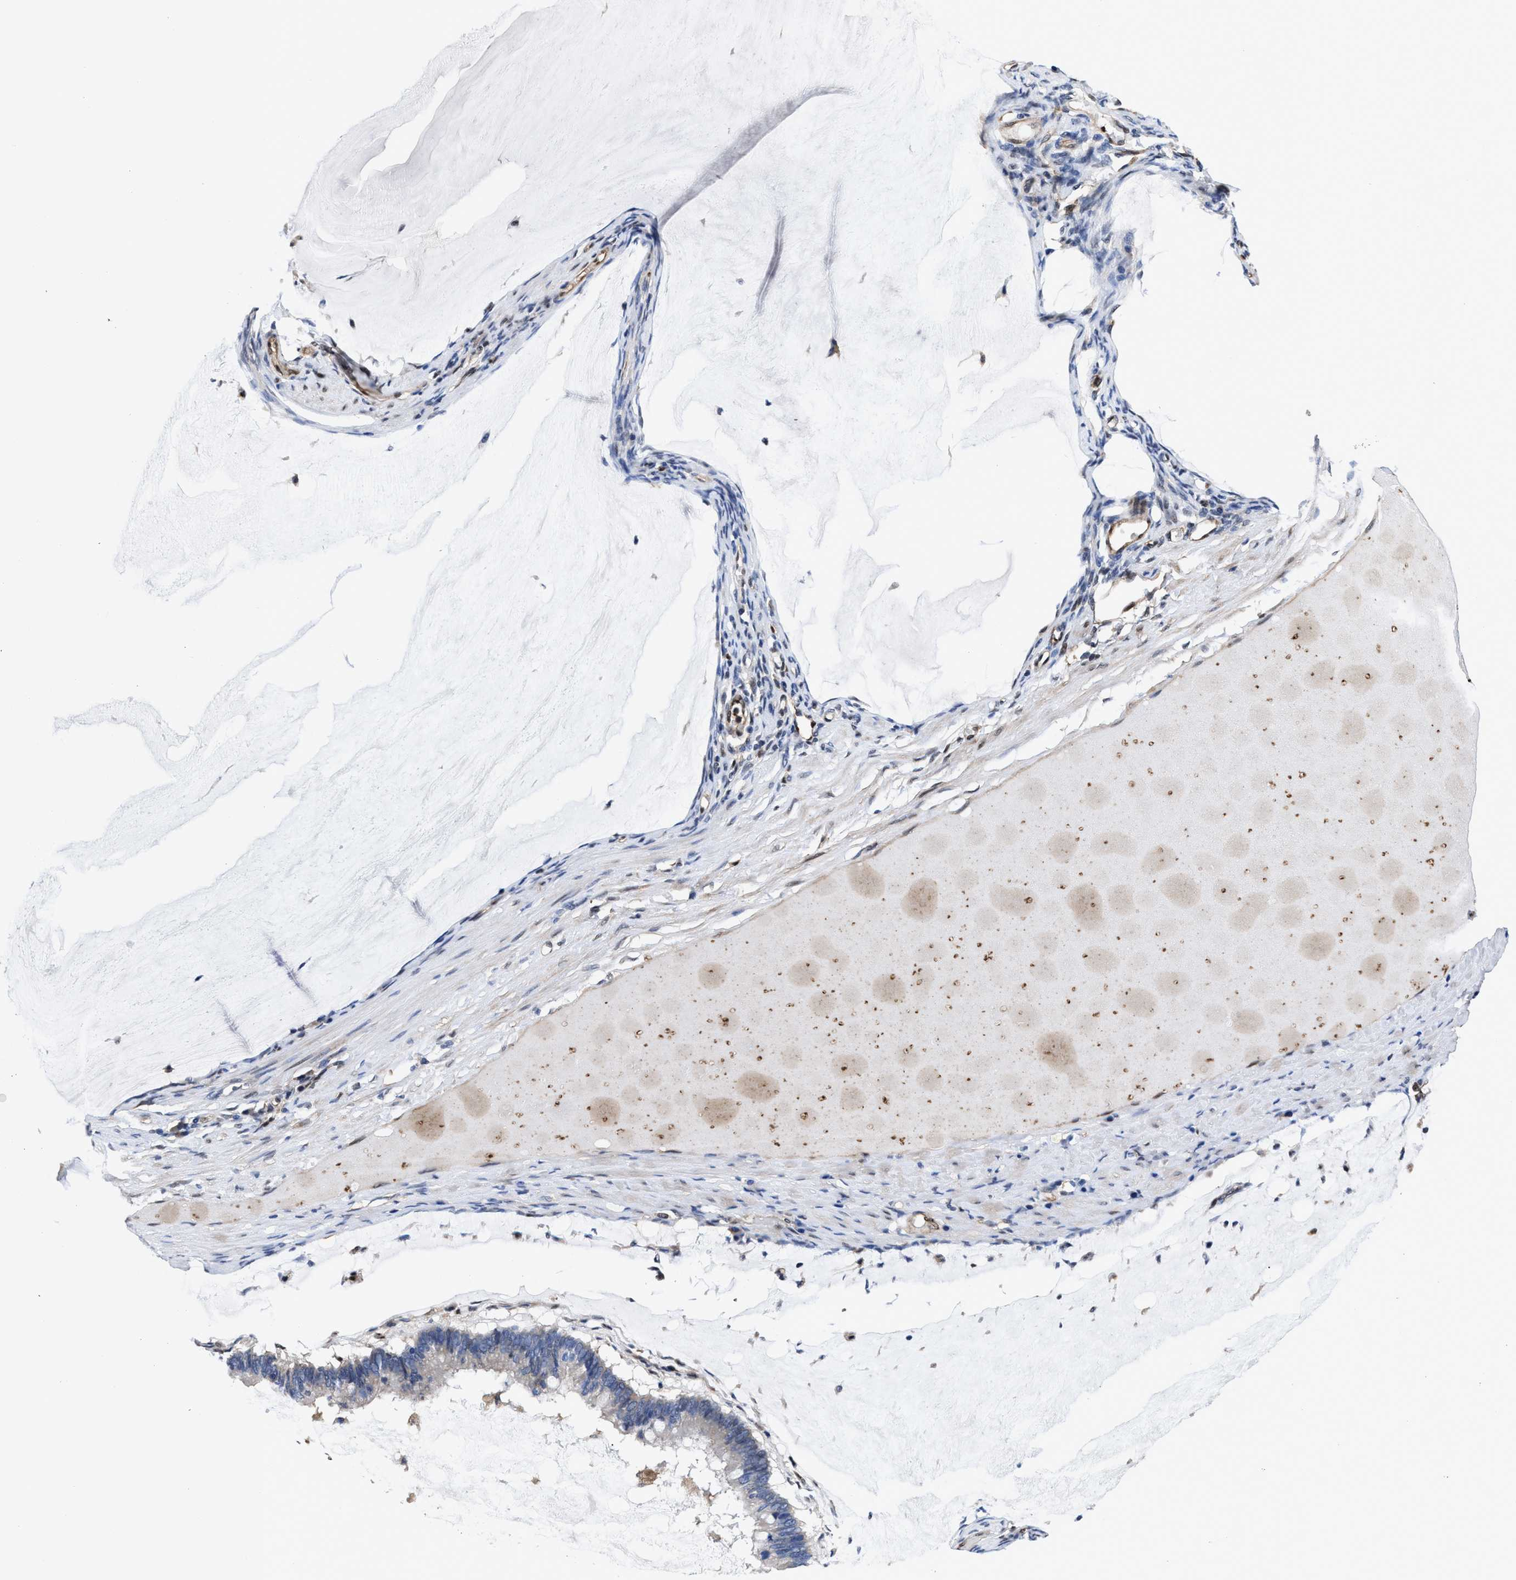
{"staining": {"intensity": "negative", "quantity": "none", "location": "none"}, "tissue": "ovarian cancer", "cell_type": "Tumor cells", "image_type": "cancer", "snomed": [{"axis": "morphology", "description": "Cystadenocarcinoma, mucinous, NOS"}, {"axis": "topography", "description": "Ovary"}], "caption": "Ovarian cancer (mucinous cystadenocarcinoma) stained for a protein using immunohistochemistry (IHC) shows no positivity tumor cells.", "gene": "ACLY", "patient": {"sex": "female", "age": 61}}